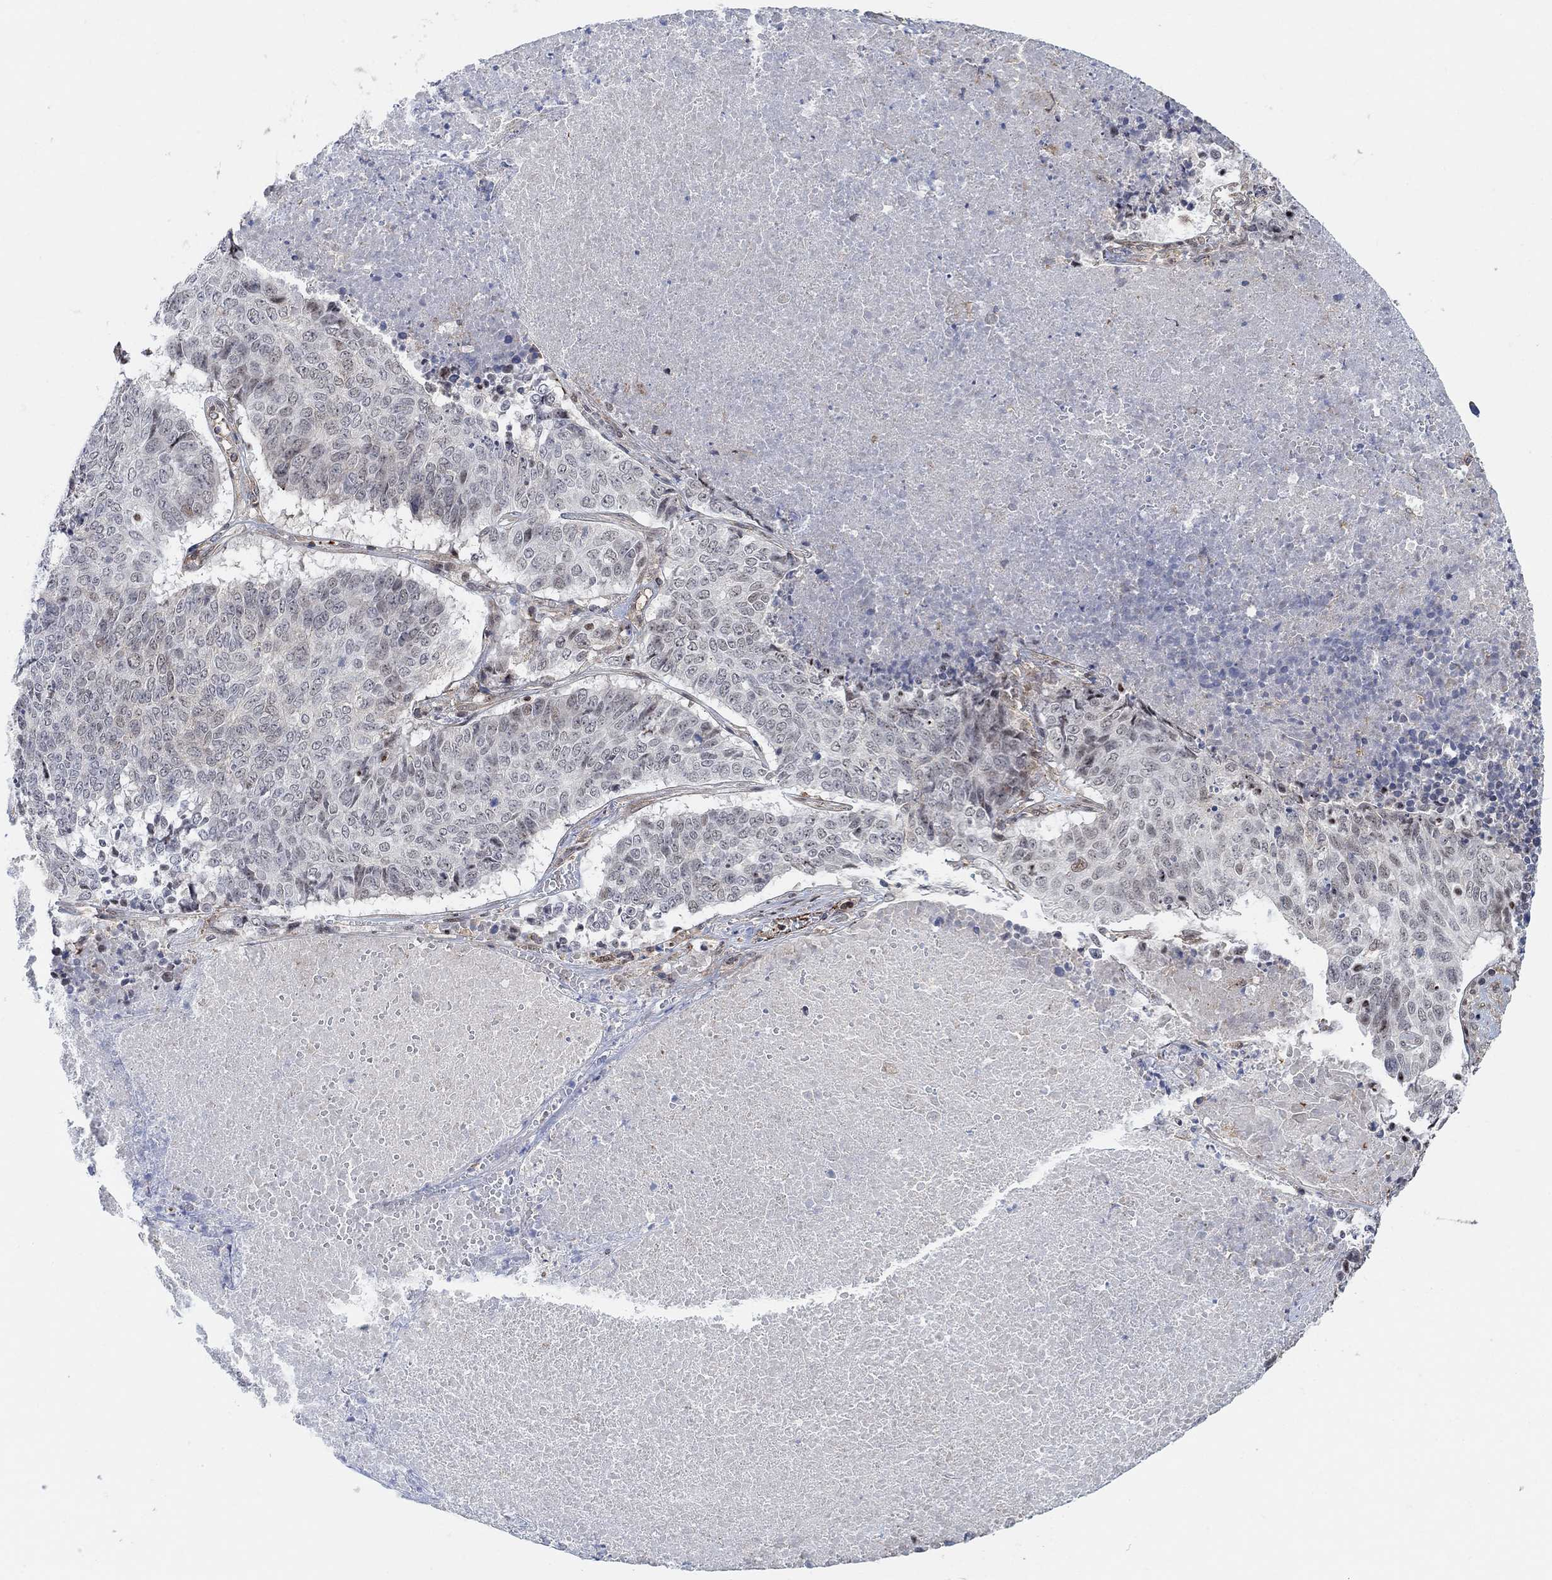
{"staining": {"intensity": "negative", "quantity": "none", "location": "none"}, "tissue": "lung cancer", "cell_type": "Tumor cells", "image_type": "cancer", "snomed": [{"axis": "morphology", "description": "Squamous cell carcinoma, NOS"}, {"axis": "topography", "description": "Lung"}], "caption": "Immunohistochemical staining of lung cancer (squamous cell carcinoma) displays no significant expression in tumor cells.", "gene": "PWWP2B", "patient": {"sex": "male", "age": 64}}